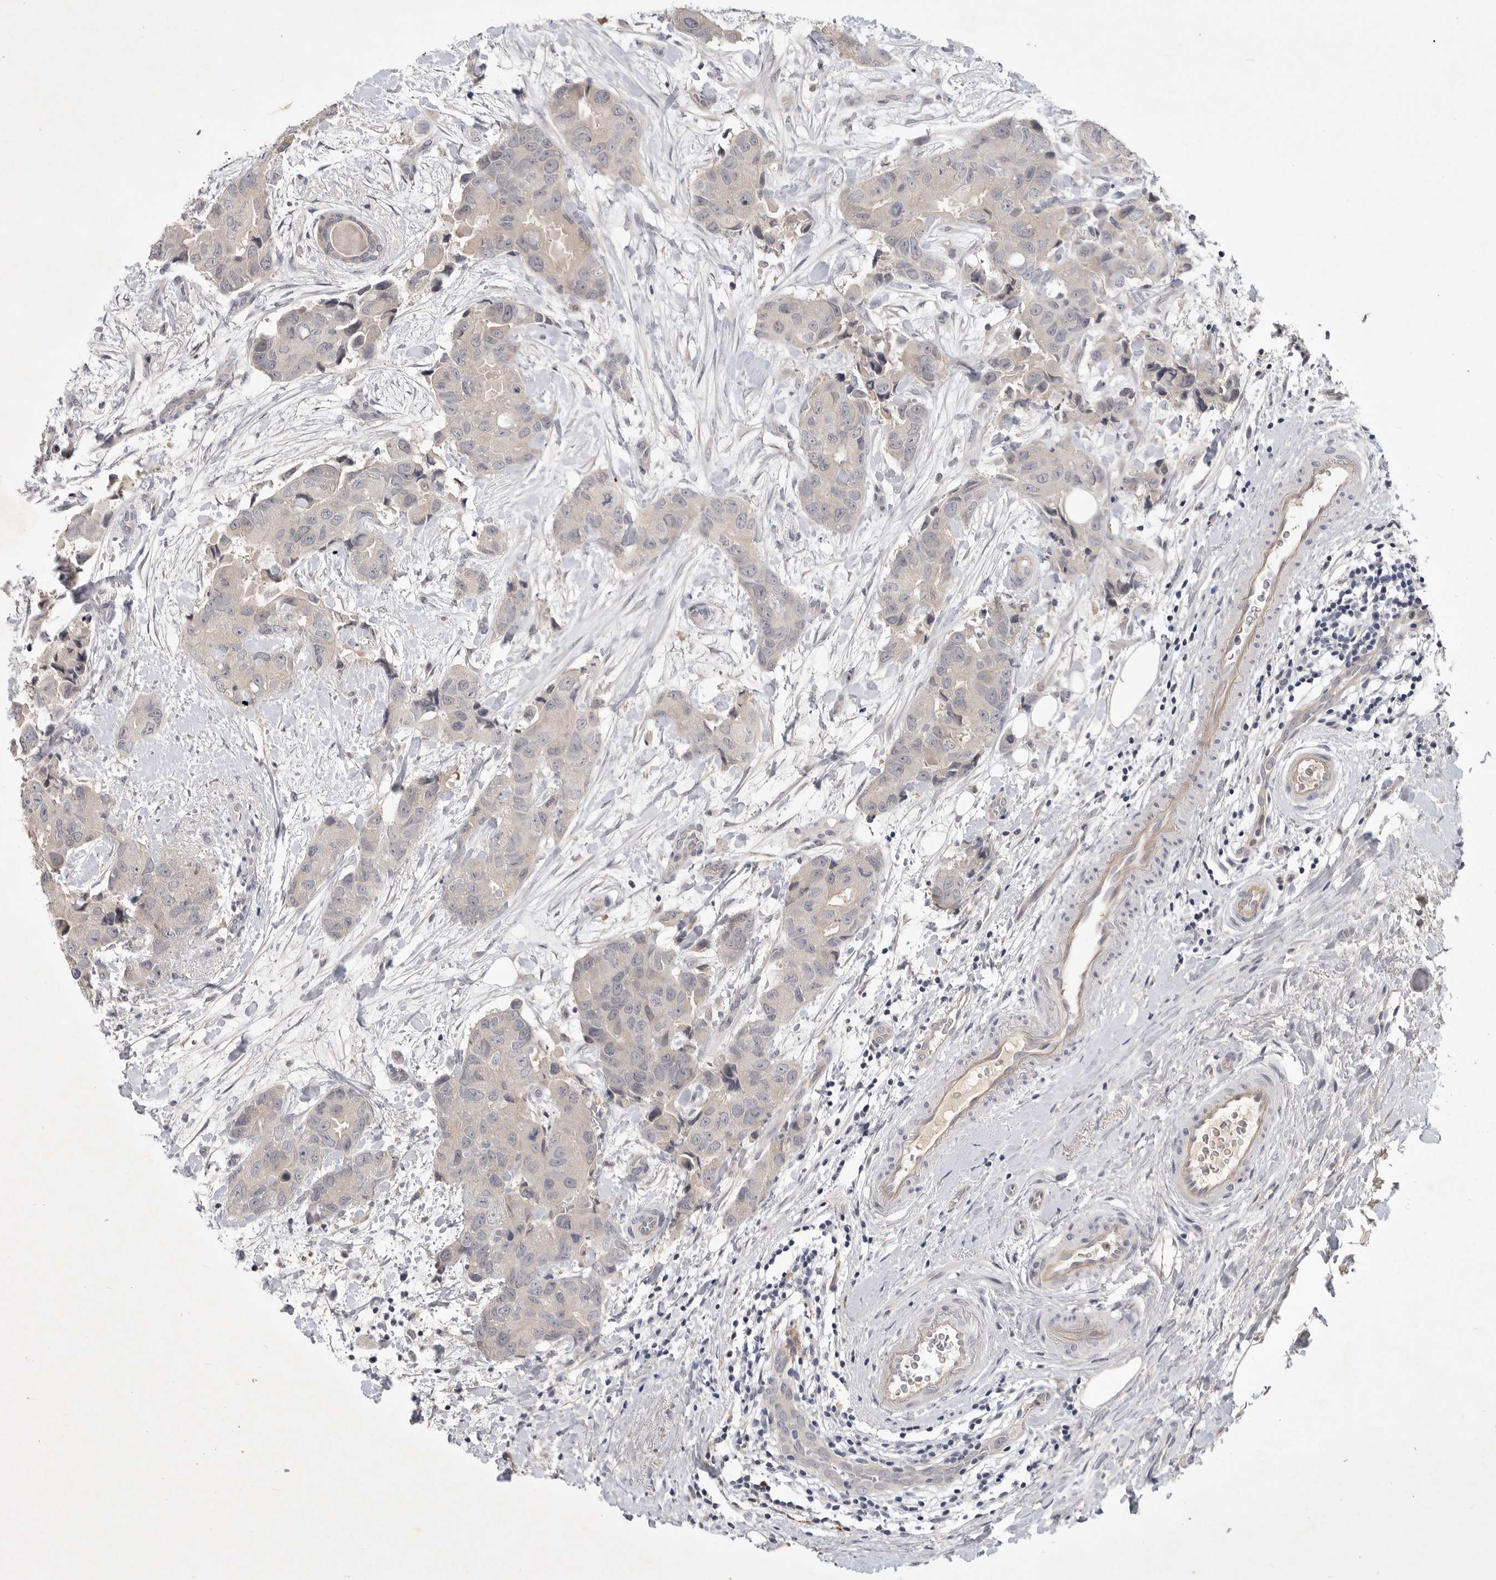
{"staining": {"intensity": "negative", "quantity": "none", "location": "none"}, "tissue": "breast cancer", "cell_type": "Tumor cells", "image_type": "cancer", "snomed": [{"axis": "morphology", "description": "Duct carcinoma"}, {"axis": "topography", "description": "Breast"}], "caption": "Immunohistochemistry of human breast cancer (intraductal carcinoma) reveals no positivity in tumor cells.", "gene": "ITGAD", "patient": {"sex": "female", "age": 62}}